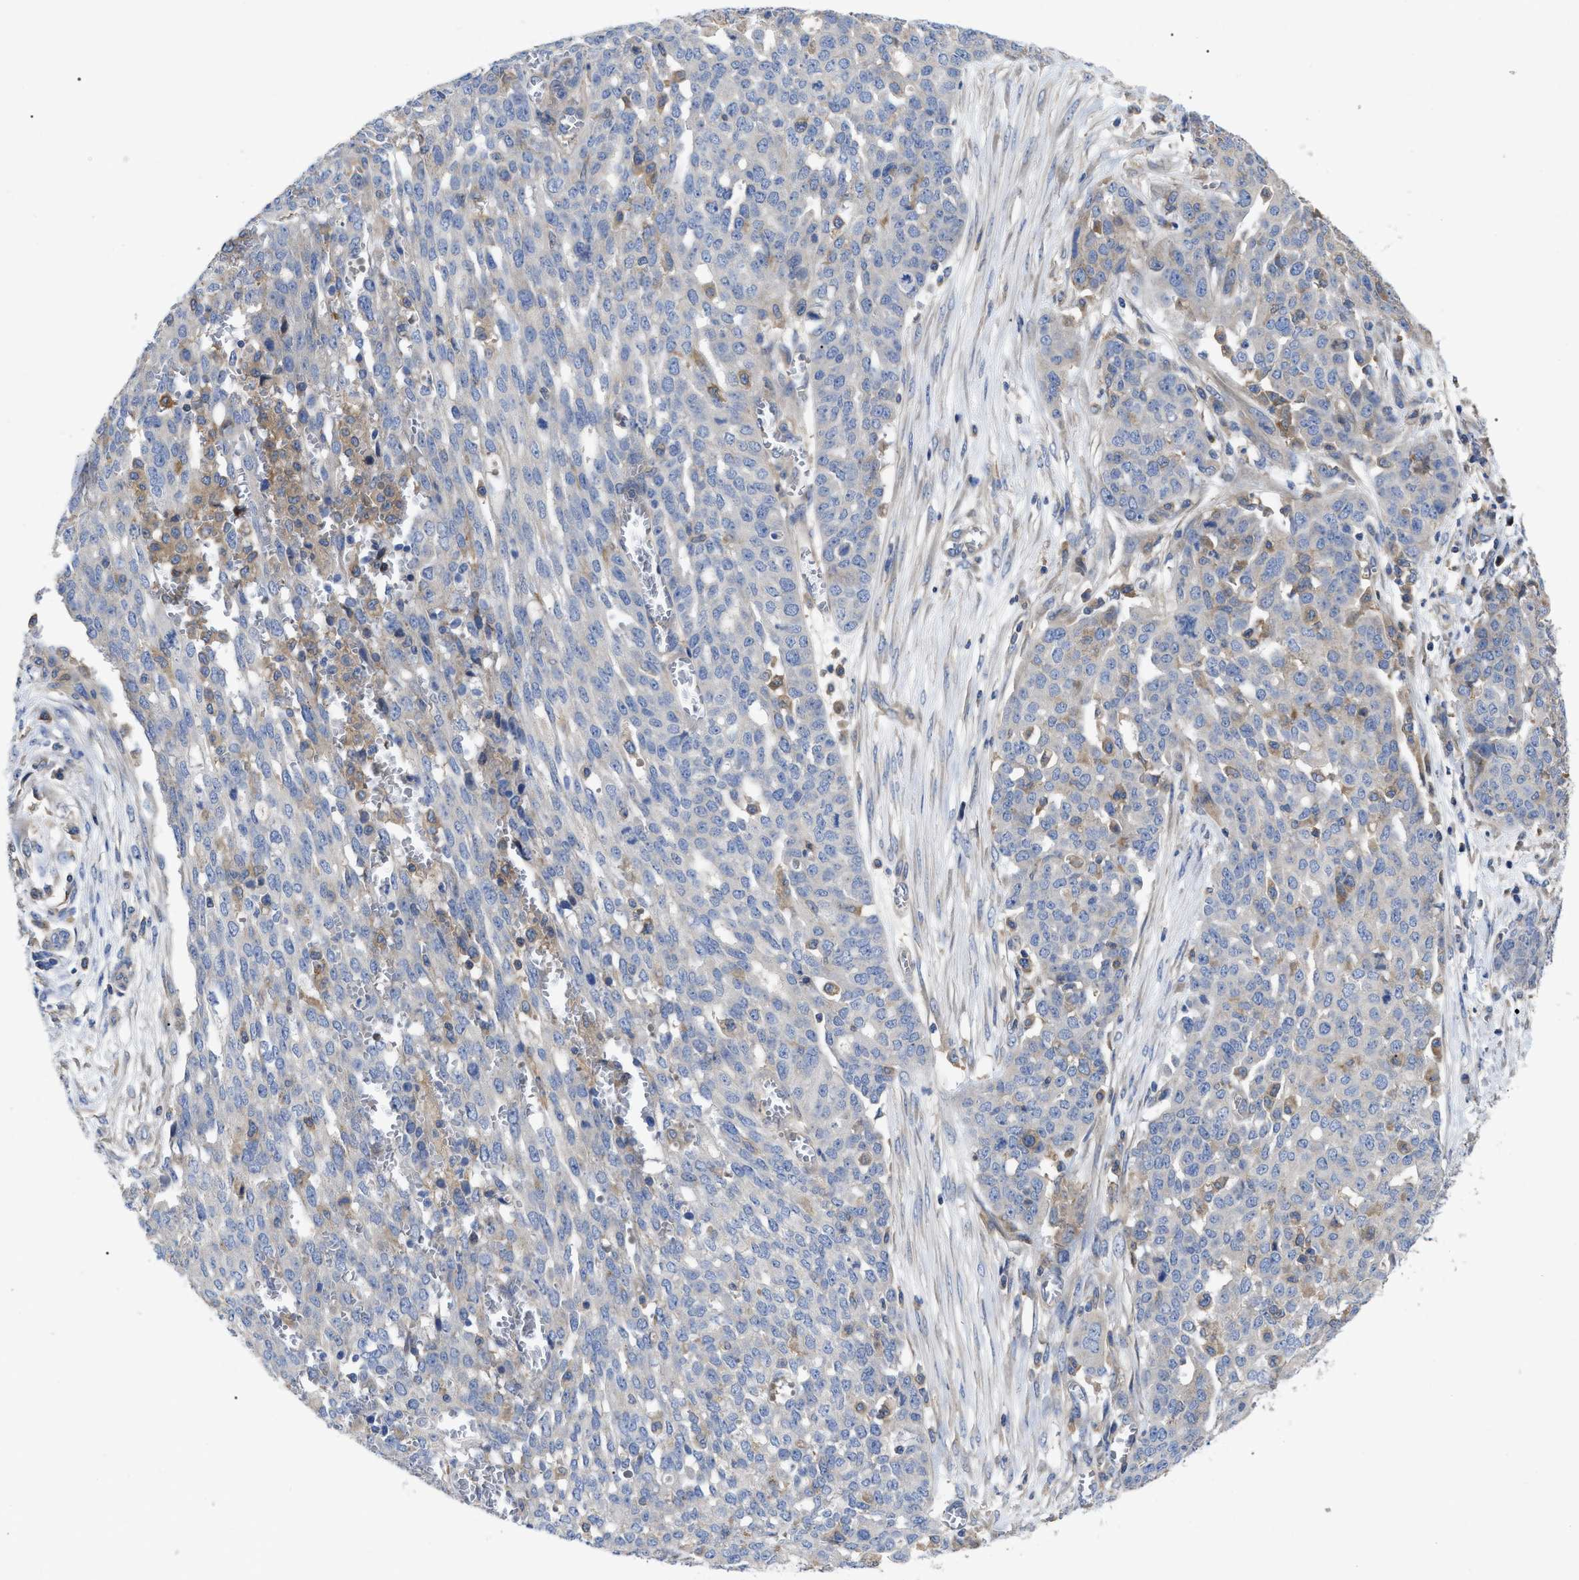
{"staining": {"intensity": "negative", "quantity": "none", "location": "none"}, "tissue": "ovarian cancer", "cell_type": "Tumor cells", "image_type": "cancer", "snomed": [{"axis": "morphology", "description": "Cystadenocarcinoma, serous, NOS"}, {"axis": "topography", "description": "Soft tissue"}, {"axis": "topography", "description": "Ovary"}], "caption": "Ovarian cancer was stained to show a protein in brown. There is no significant expression in tumor cells. Nuclei are stained in blue.", "gene": "RAP1GDS1", "patient": {"sex": "female", "age": 57}}